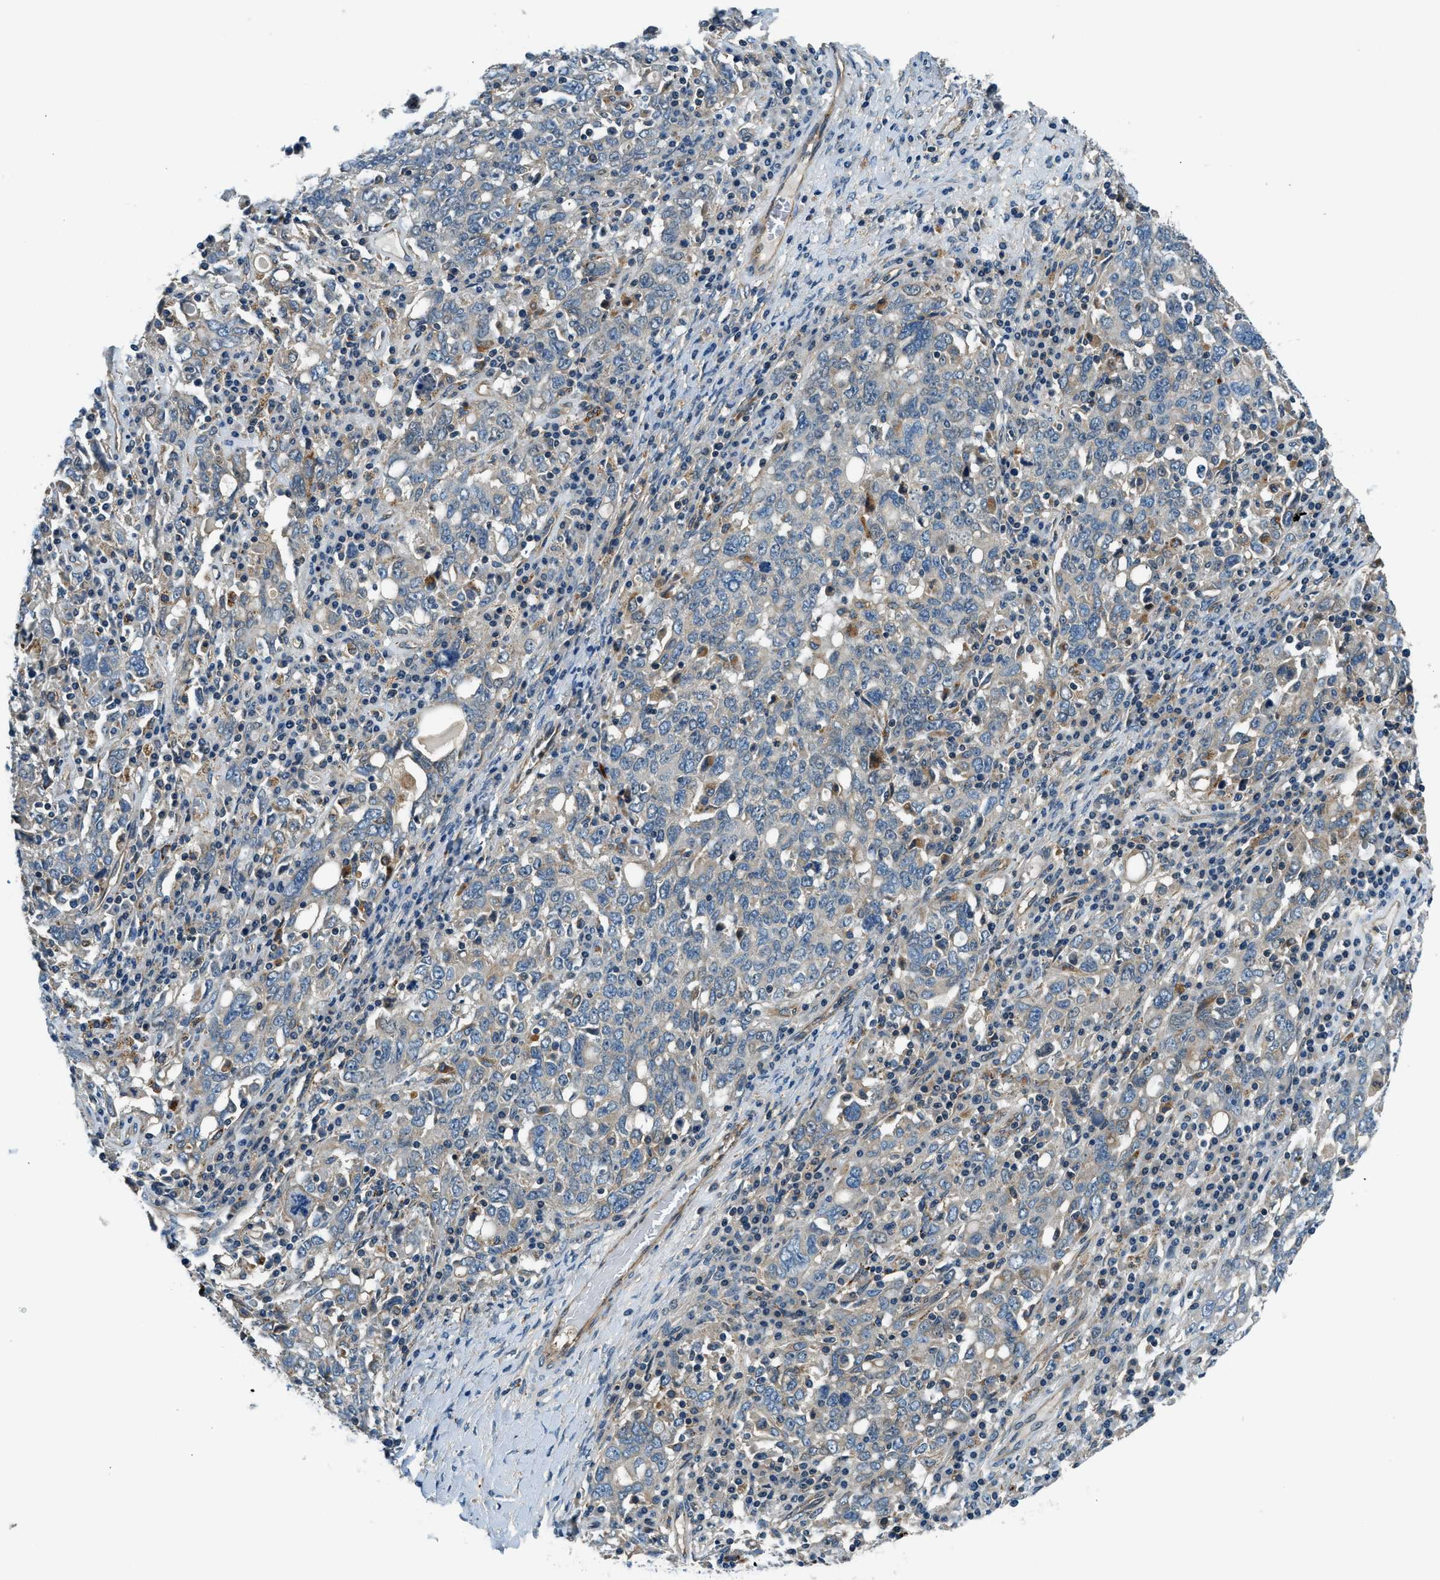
{"staining": {"intensity": "negative", "quantity": "none", "location": "none"}, "tissue": "ovarian cancer", "cell_type": "Tumor cells", "image_type": "cancer", "snomed": [{"axis": "morphology", "description": "Carcinoma, endometroid"}, {"axis": "topography", "description": "Ovary"}], "caption": "There is no significant positivity in tumor cells of ovarian cancer (endometroid carcinoma). Nuclei are stained in blue.", "gene": "SLC19A2", "patient": {"sex": "female", "age": 62}}